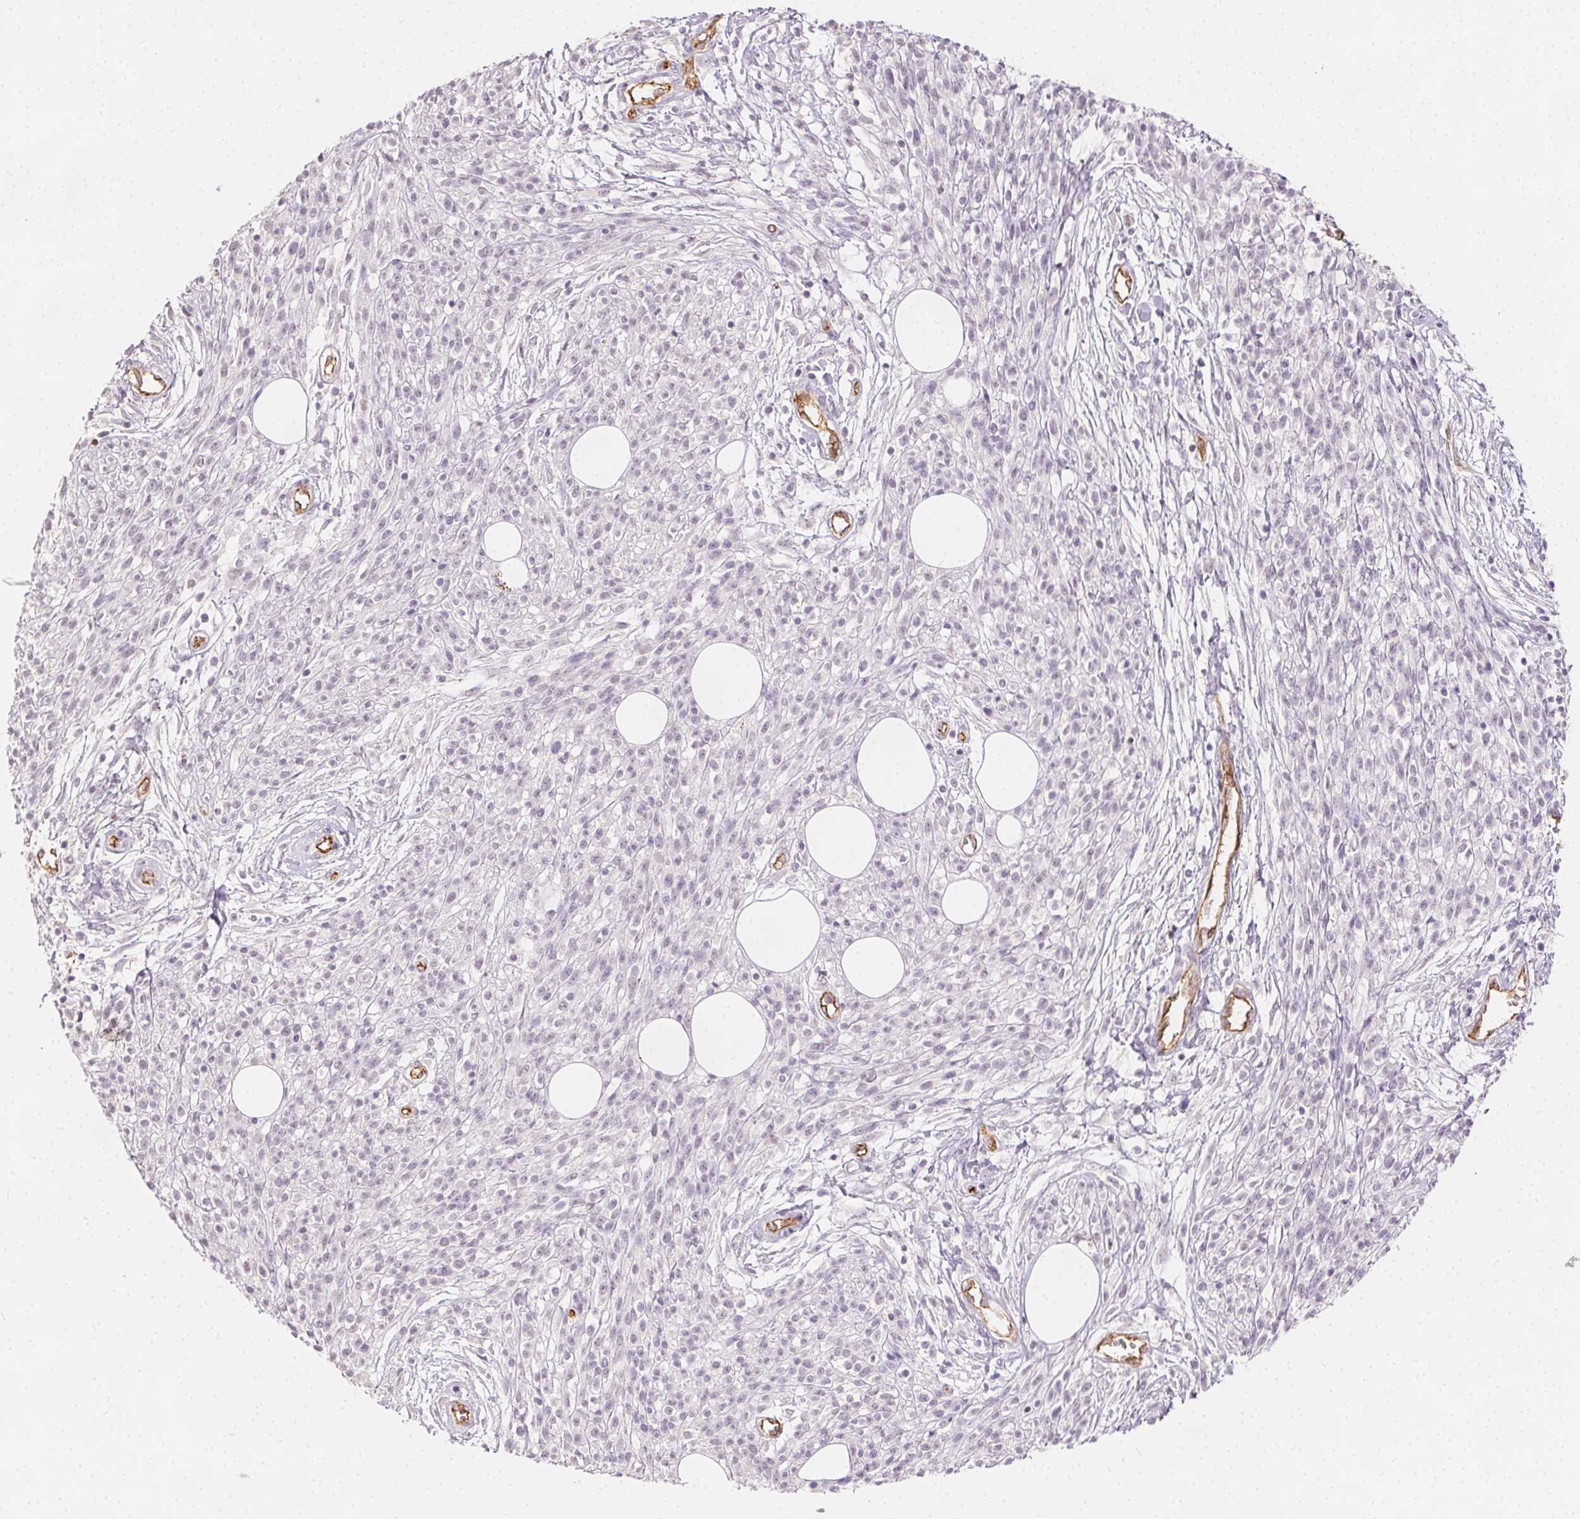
{"staining": {"intensity": "negative", "quantity": "none", "location": "none"}, "tissue": "melanoma", "cell_type": "Tumor cells", "image_type": "cancer", "snomed": [{"axis": "morphology", "description": "Malignant melanoma, NOS"}, {"axis": "topography", "description": "Skin"}, {"axis": "topography", "description": "Skin of trunk"}], "caption": "A histopathology image of human malignant melanoma is negative for staining in tumor cells.", "gene": "PODXL", "patient": {"sex": "male", "age": 74}}